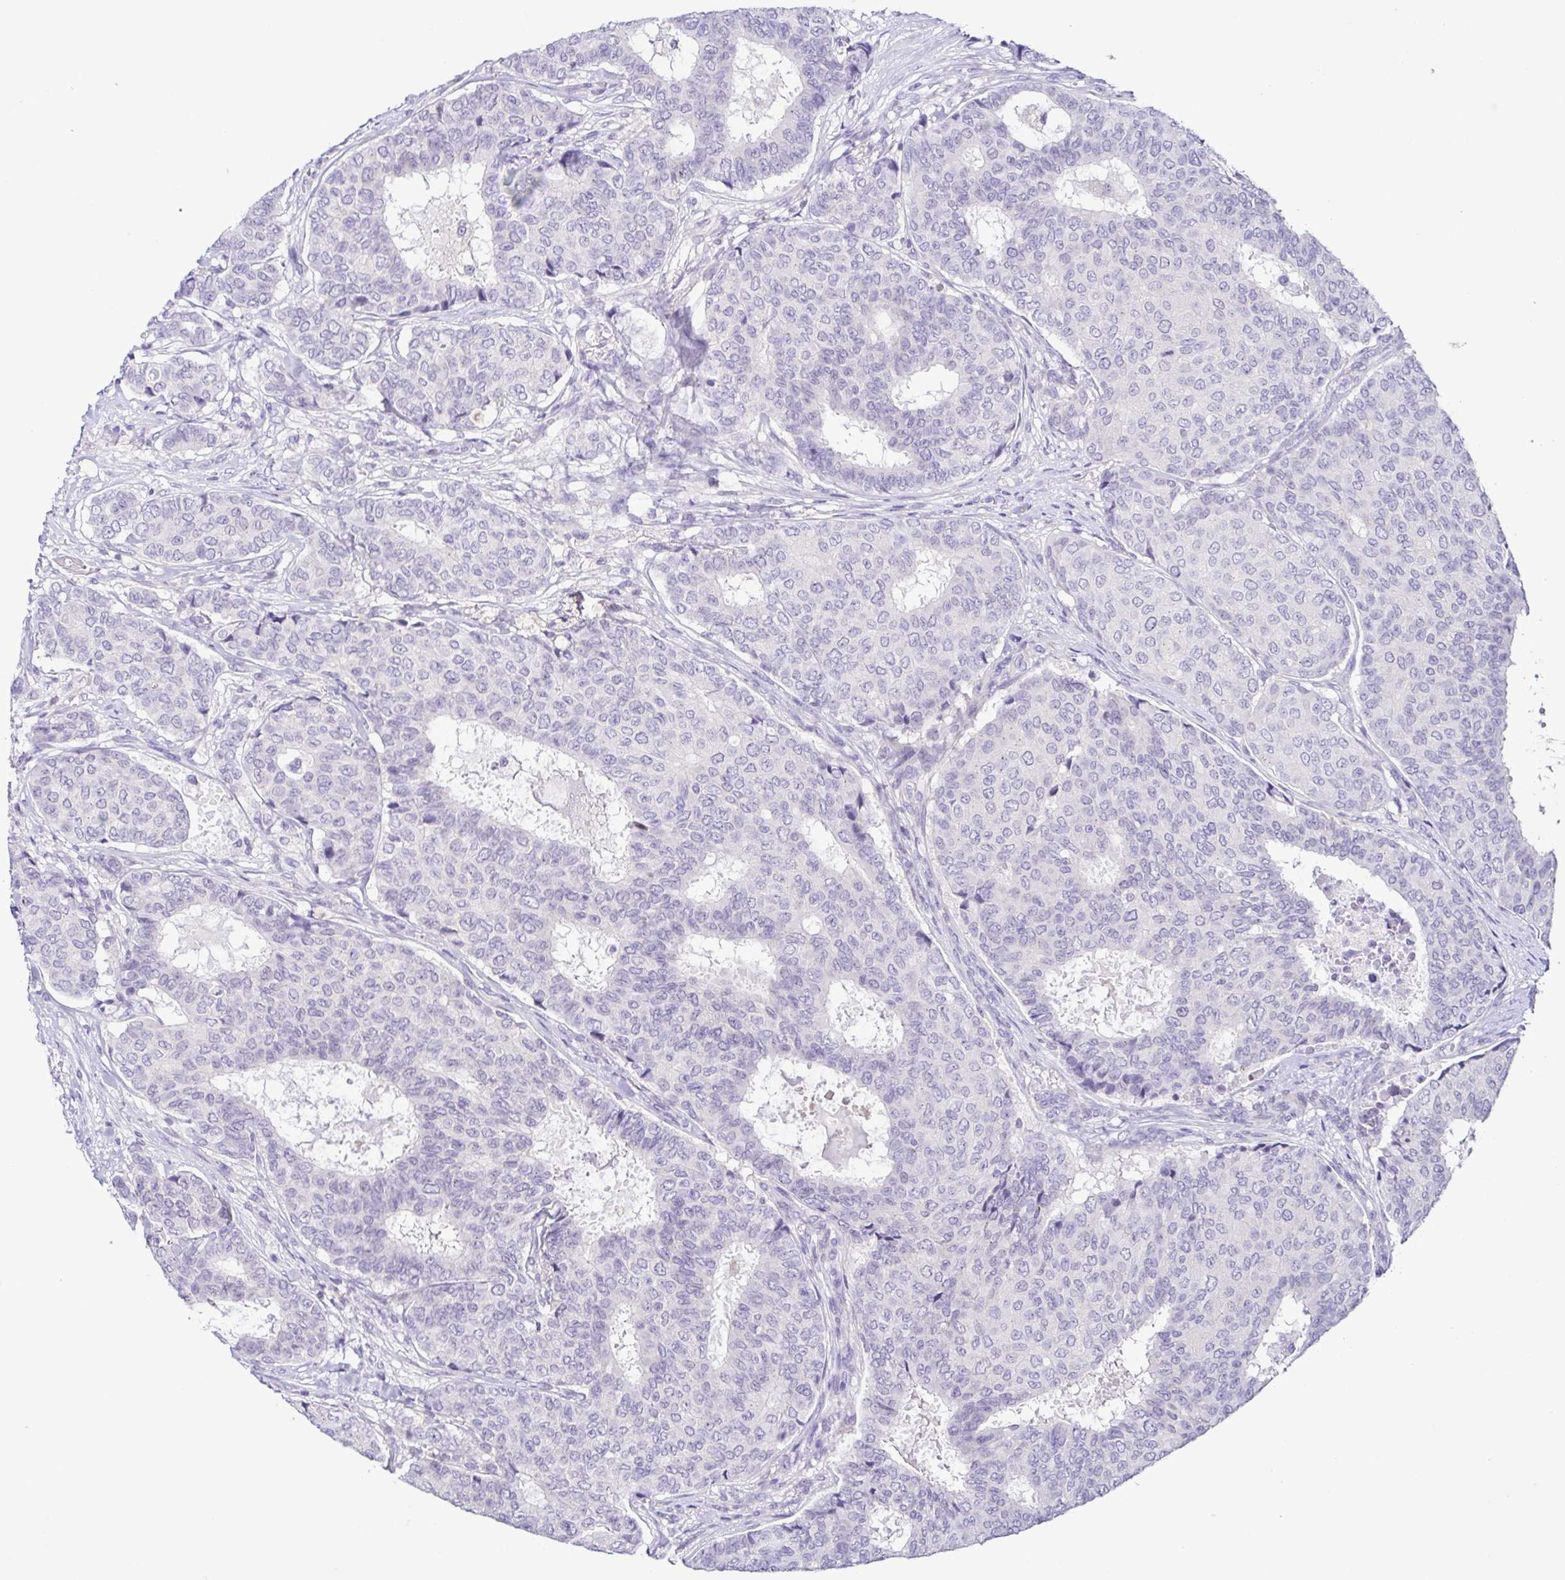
{"staining": {"intensity": "negative", "quantity": "none", "location": "none"}, "tissue": "breast cancer", "cell_type": "Tumor cells", "image_type": "cancer", "snomed": [{"axis": "morphology", "description": "Duct carcinoma"}, {"axis": "topography", "description": "Breast"}], "caption": "High magnification brightfield microscopy of breast infiltrating ductal carcinoma stained with DAB (3,3'-diaminobenzidine) (brown) and counterstained with hematoxylin (blue): tumor cells show no significant staining.", "gene": "TERT", "patient": {"sex": "female", "age": 75}}